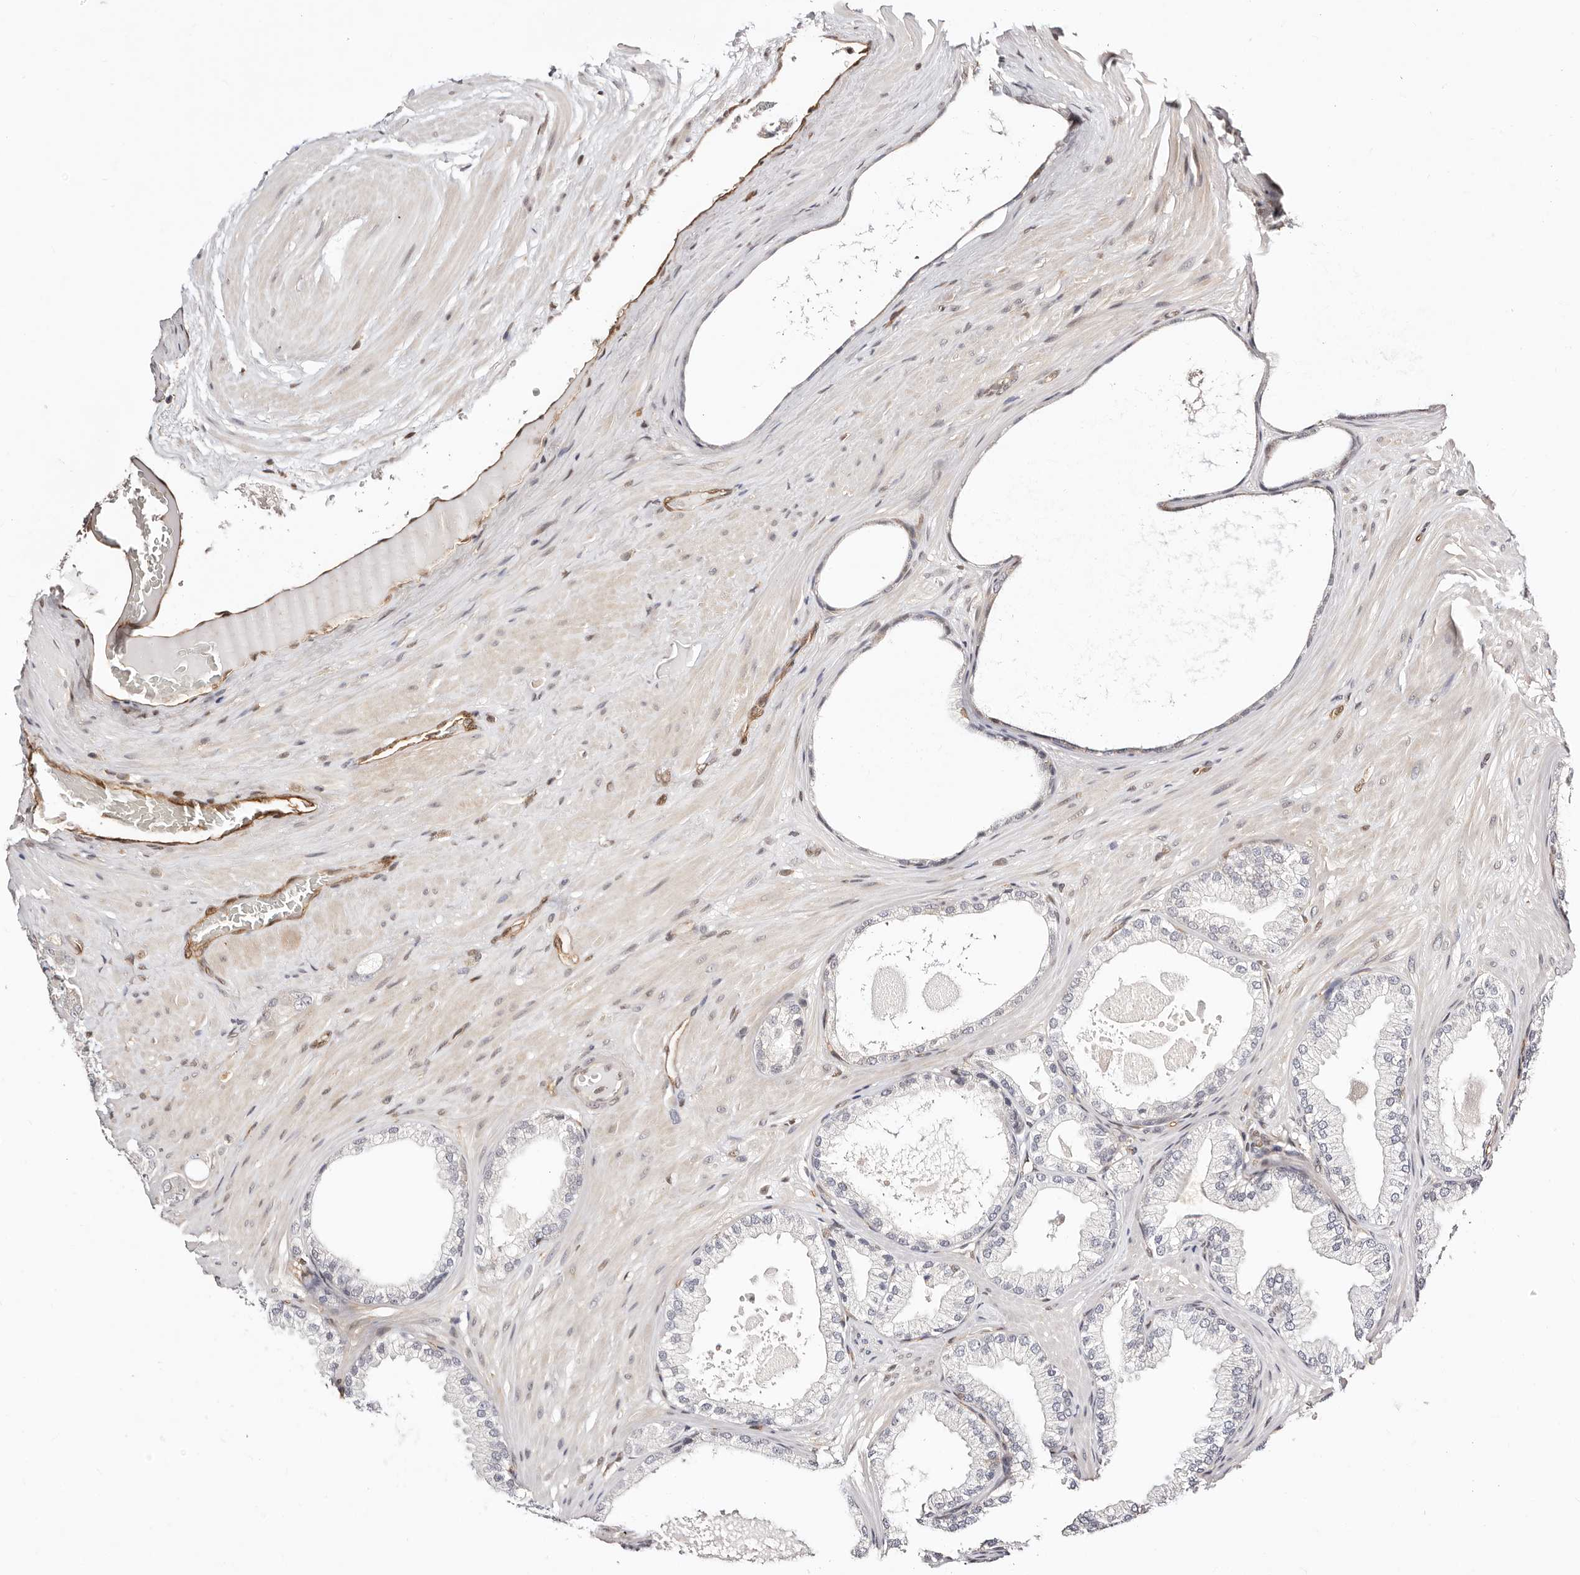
{"staining": {"intensity": "negative", "quantity": "none", "location": "none"}, "tissue": "prostate cancer", "cell_type": "Tumor cells", "image_type": "cancer", "snomed": [{"axis": "morphology", "description": "Adenocarcinoma, Low grade"}, {"axis": "topography", "description": "Prostate"}], "caption": "The immunohistochemistry (IHC) histopathology image has no significant positivity in tumor cells of prostate cancer tissue. (Brightfield microscopy of DAB (3,3'-diaminobenzidine) IHC at high magnification).", "gene": "STAT5A", "patient": {"sex": "male", "age": 63}}